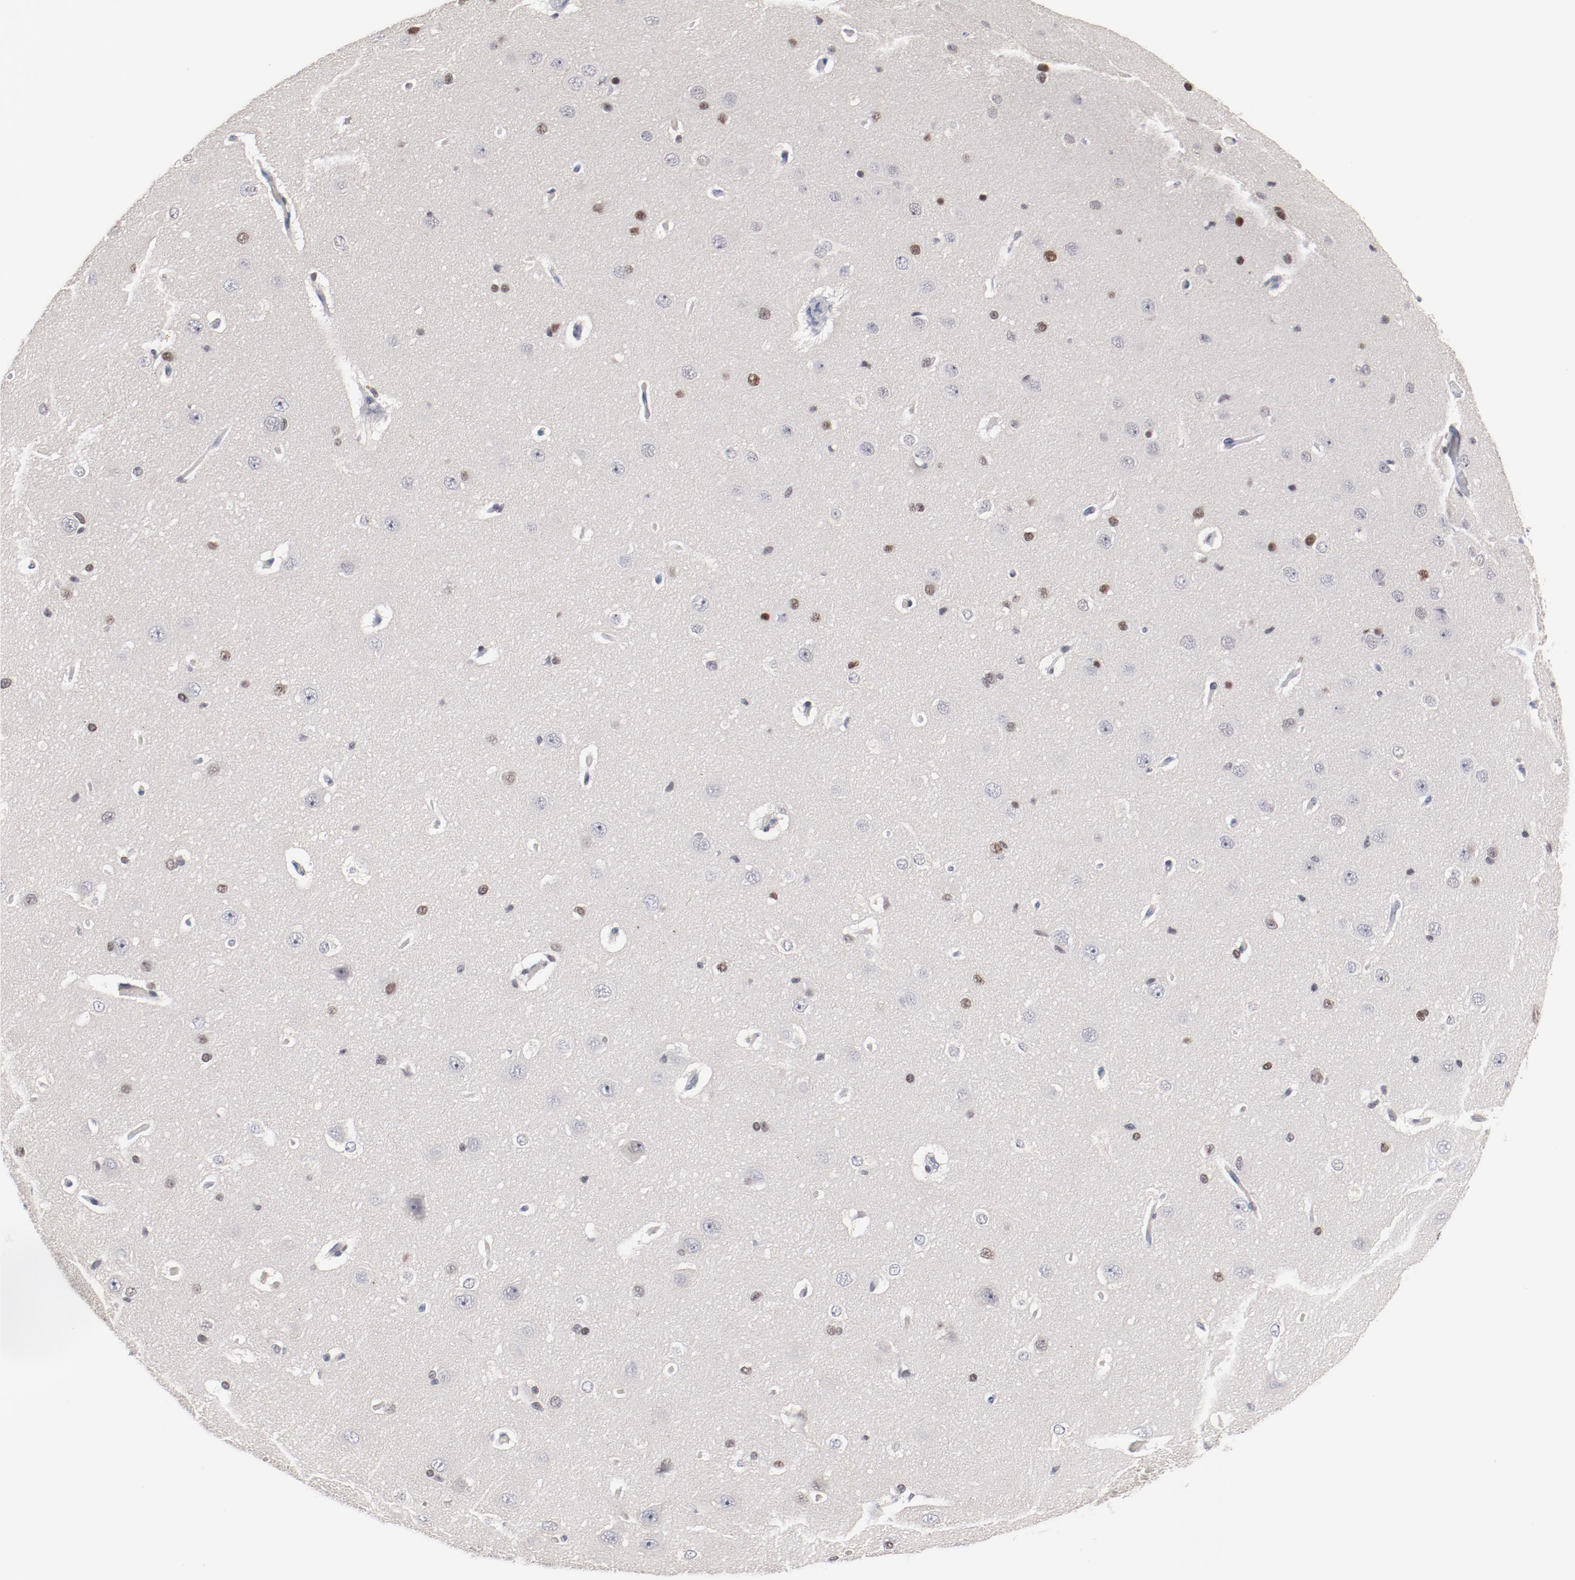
{"staining": {"intensity": "negative", "quantity": "none", "location": "none"}, "tissue": "cerebral cortex", "cell_type": "Endothelial cells", "image_type": "normal", "snomed": [{"axis": "morphology", "description": "Normal tissue, NOS"}, {"axis": "topography", "description": "Cerebral cortex"}], "caption": "Cerebral cortex was stained to show a protein in brown. There is no significant positivity in endothelial cells. (Stains: DAB immunohistochemistry (IHC) with hematoxylin counter stain, Microscopy: brightfield microscopy at high magnification).", "gene": "ZEB2", "patient": {"sex": "female", "age": 45}}